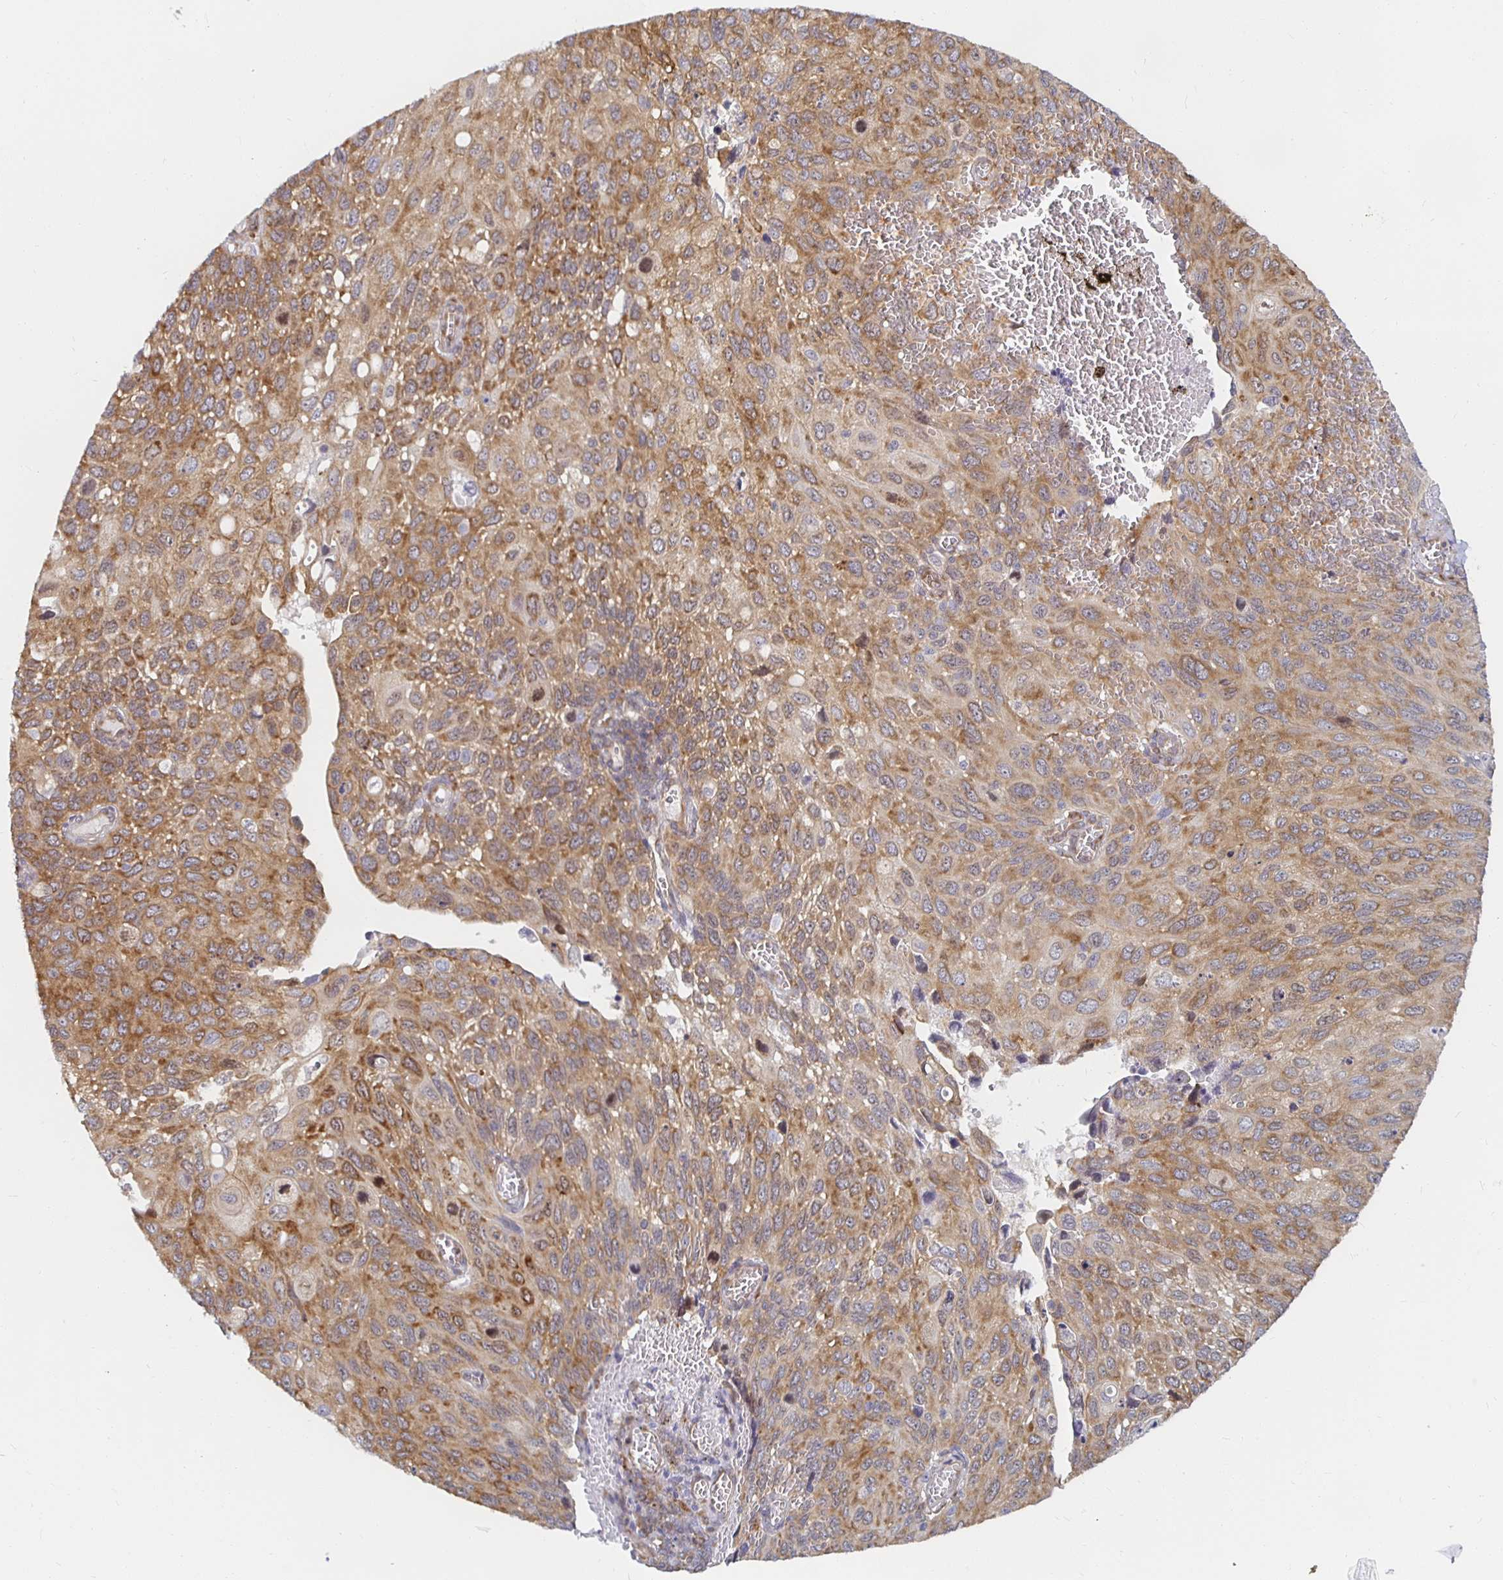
{"staining": {"intensity": "moderate", "quantity": ">75%", "location": "cytoplasmic/membranous"}, "tissue": "cervical cancer", "cell_type": "Tumor cells", "image_type": "cancer", "snomed": [{"axis": "morphology", "description": "Squamous cell carcinoma, NOS"}, {"axis": "topography", "description": "Cervix"}], "caption": "Immunohistochemical staining of human cervical cancer (squamous cell carcinoma) exhibits moderate cytoplasmic/membranous protein staining in about >75% of tumor cells. (DAB IHC, brown staining for protein, blue staining for nuclei).", "gene": "PDAP1", "patient": {"sex": "female", "age": 70}}